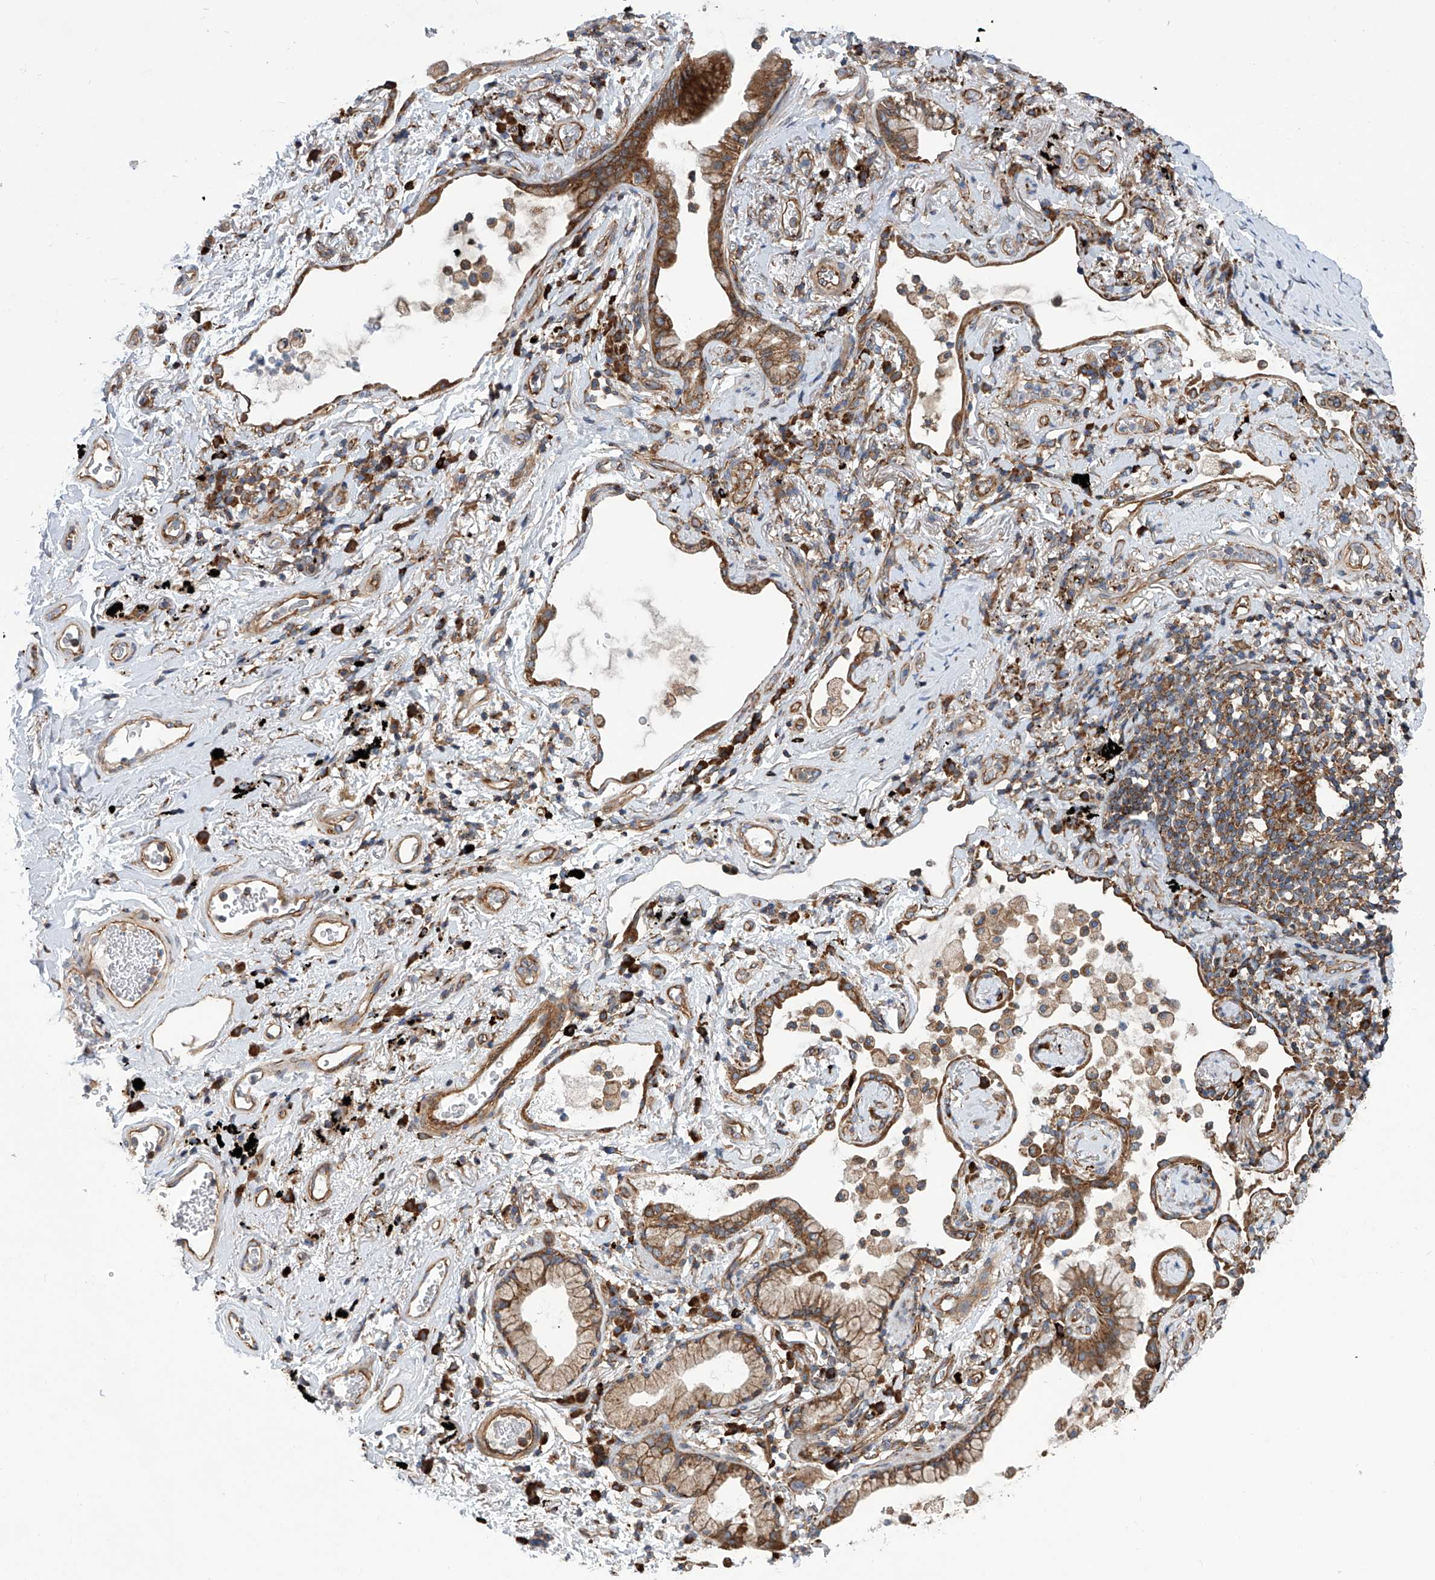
{"staining": {"intensity": "moderate", "quantity": ">75%", "location": "cytoplasmic/membranous"}, "tissue": "lung cancer", "cell_type": "Tumor cells", "image_type": "cancer", "snomed": [{"axis": "morphology", "description": "Adenocarcinoma, NOS"}, {"axis": "topography", "description": "Lung"}], "caption": "An image of human lung adenocarcinoma stained for a protein shows moderate cytoplasmic/membranous brown staining in tumor cells.", "gene": "SENP2", "patient": {"sex": "female", "age": 70}}